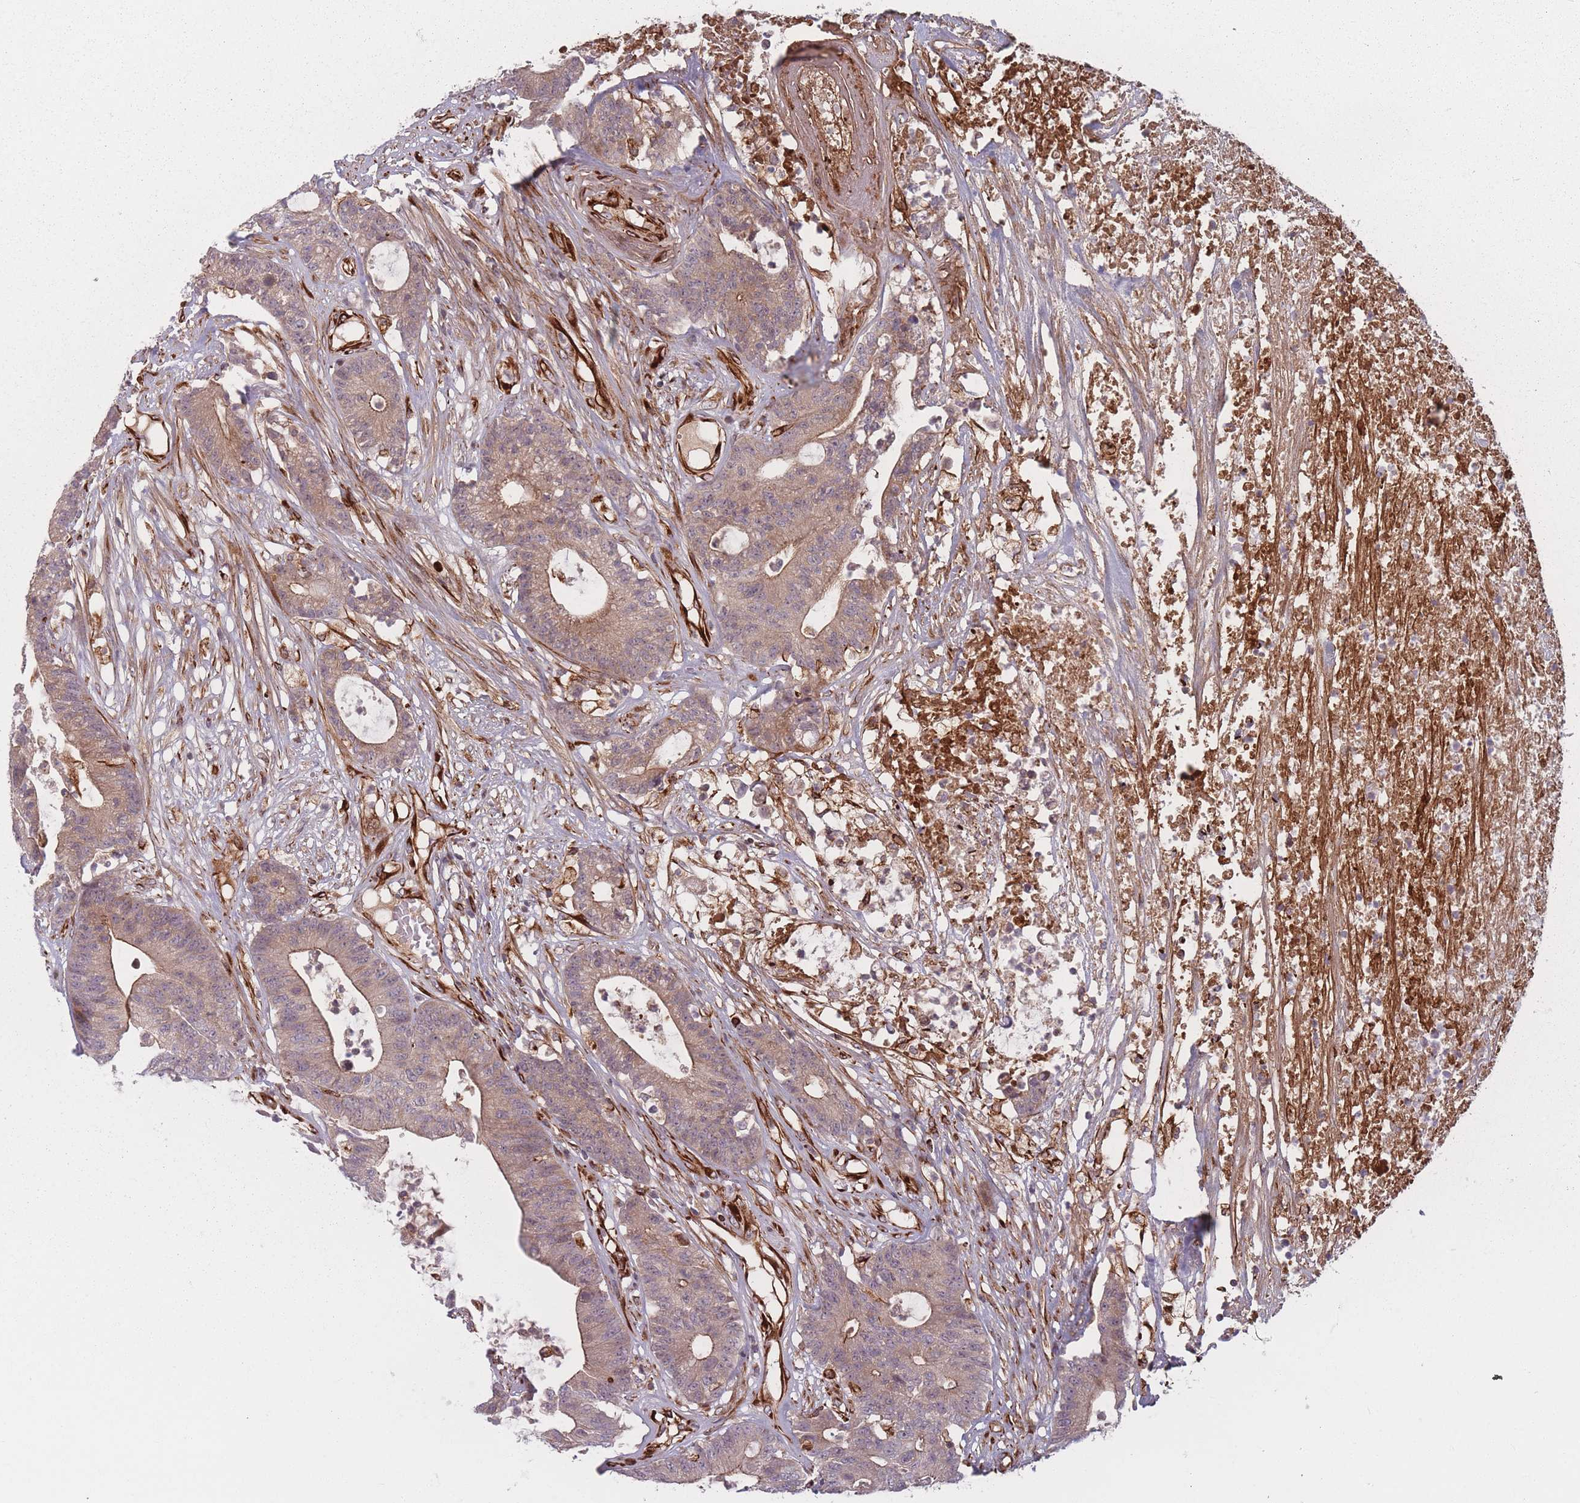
{"staining": {"intensity": "weak", "quantity": "25%-75%", "location": "cytoplasmic/membranous"}, "tissue": "colorectal cancer", "cell_type": "Tumor cells", "image_type": "cancer", "snomed": [{"axis": "morphology", "description": "Adenocarcinoma, NOS"}, {"axis": "topography", "description": "Colon"}], "caption": "Colorectal cancer (adenocarcinoma) was stained to show a protein in brown. There is low levels of weak cytoplasmic/membranous positivity in about 25%-75% of tumor cells. The staining was performed using DAB to visualize the protein expression in brown, while the nuclei were stained in blue with hematoxylin (Magnification: 20x).", "gene": "EEF1AKMT2", "patient": {"sex": "female", "age": 84}}